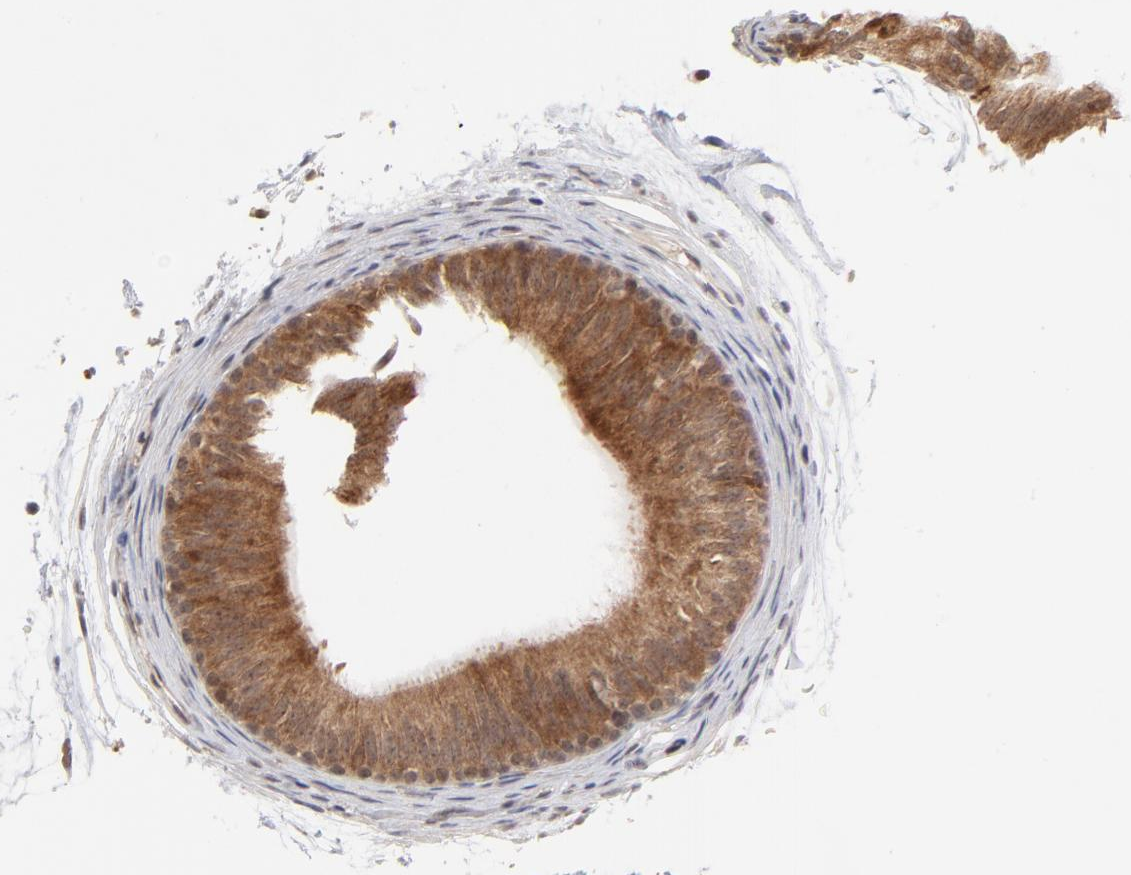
{"staining": {"intensity": "moderate", "quantity": ">75%", "location": "cytoplasmic/membranous"}, "tissue": "epididymis", "cell_type": "Glandular cells", "image_type": "normal", "snomed": [{"axis": "morphology", "description": "Normal tissue, NOS"}, {"axis": "topography", "description": "Testis"}, {"axis": "topography", "description": "Epididymis"}], "caption": "Moderate cytoplasmic/membranous expression for a protein is present in approximately >75% of glandular cells of normal epididymis using immunohistochemistry.", "gene": "ARIH1", "patient": {"sex": "male", "age": 36}}